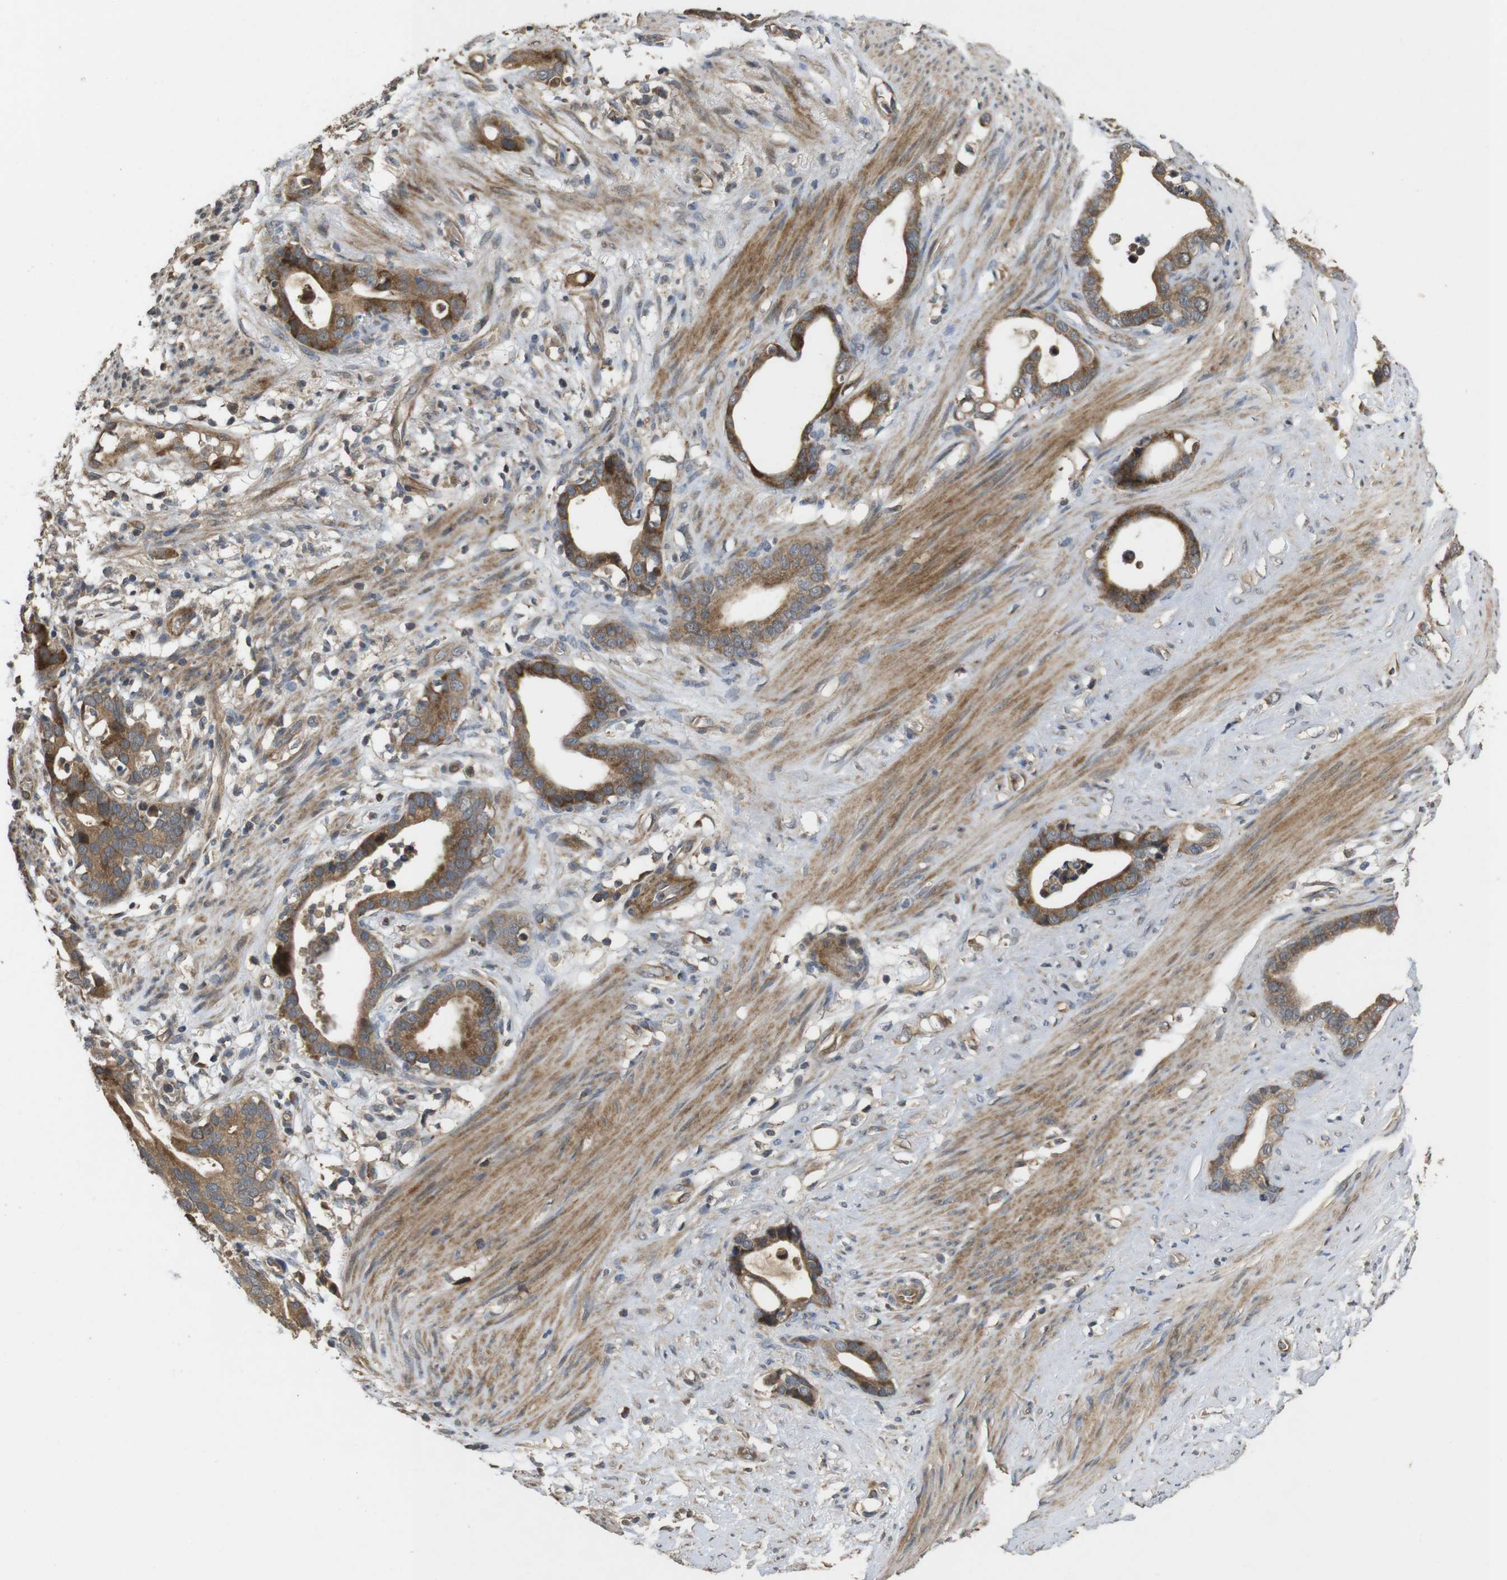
{"staining": {"intensity": "moderate", "quantity": ">75%", "location": "cytoplasmic/membranous"}, "tissue": "stomach cancer", "cell_type": "Tumor cells", "image_type": "cancer", "snomed": [{"axis": "morphology", "description": "Adenocarcinoma, NOS"}, {"axis": "topography", "description": "Stomach"}], "caption": "Stomach cancer (adenocarcinoma) was stained to show a protein in brown. There is medium levels of moderate cytoplasmic/membranous staining in approximately >75% of tumor cells.", "gene": "PCDHB10", "patient": {"sex": "female", "age": 75}}